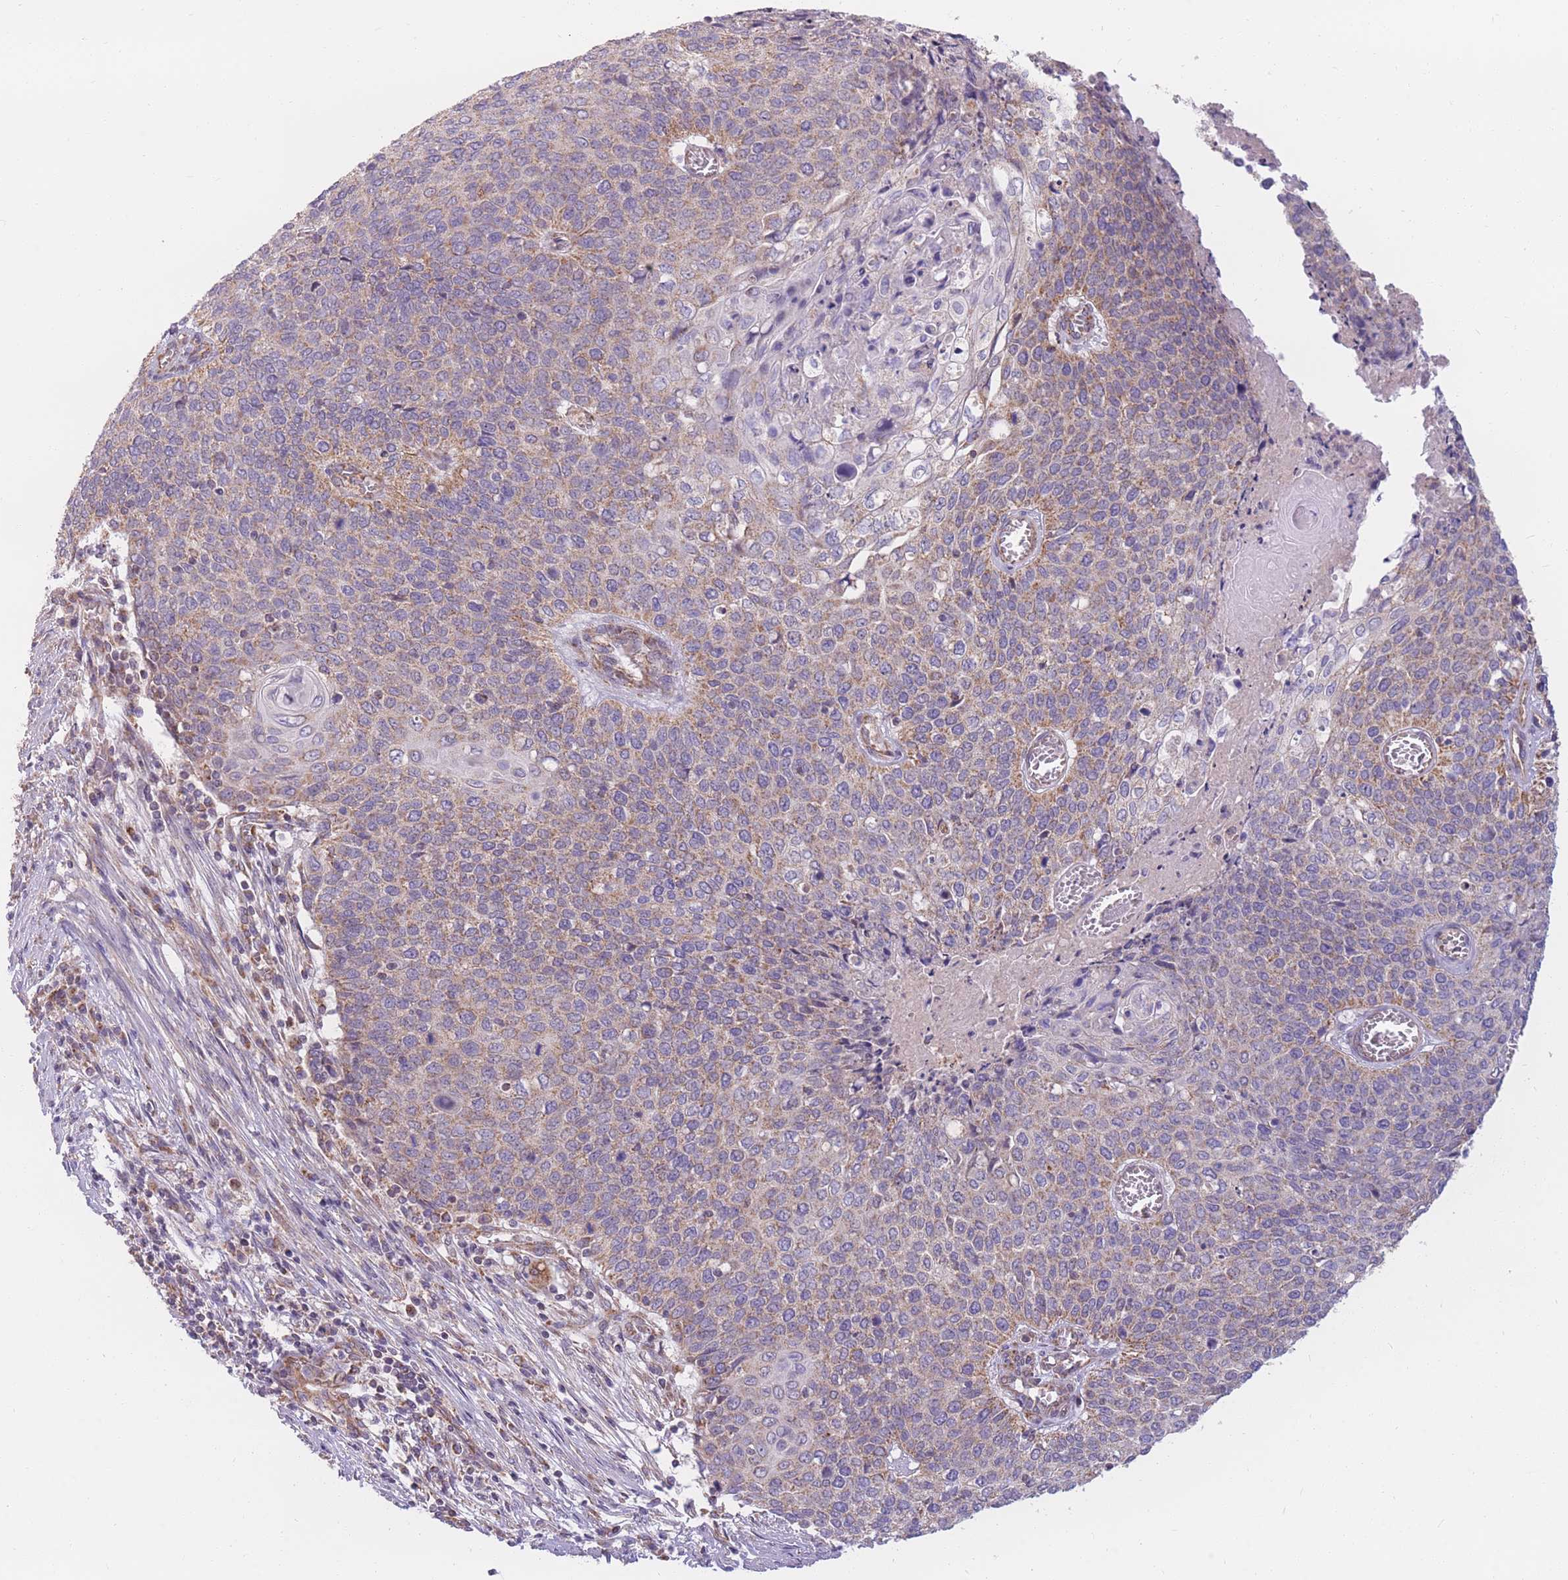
{"staining": {"intensity": "moderate", "quantity": "<25%", "location": "cytoplasmic/membranous"}, "tissue": "cervical cancer", "cell_type": "Tumor cells", "image_type": "cancer", "snomed": [{"axis": "morphology", "description": "Squamous cell carcinoma, NOS"}, {"axis": "topography", "description": "Cervix"}], "caption": "Cervical cancer (squamous cell carcinoma) tissue shows moderate cytoplasmic/membranous positivity in approximately <25% of tumor cells, visualized by immunohistochemistry. (Stains: DAB (3,3'-diaminobenzidine) in brown, nuclei in blue, Microscopy: brightfield microscopy at high magnification).", "gene": "MRPS9", "patient": {"sex": "female", "age": 39}}